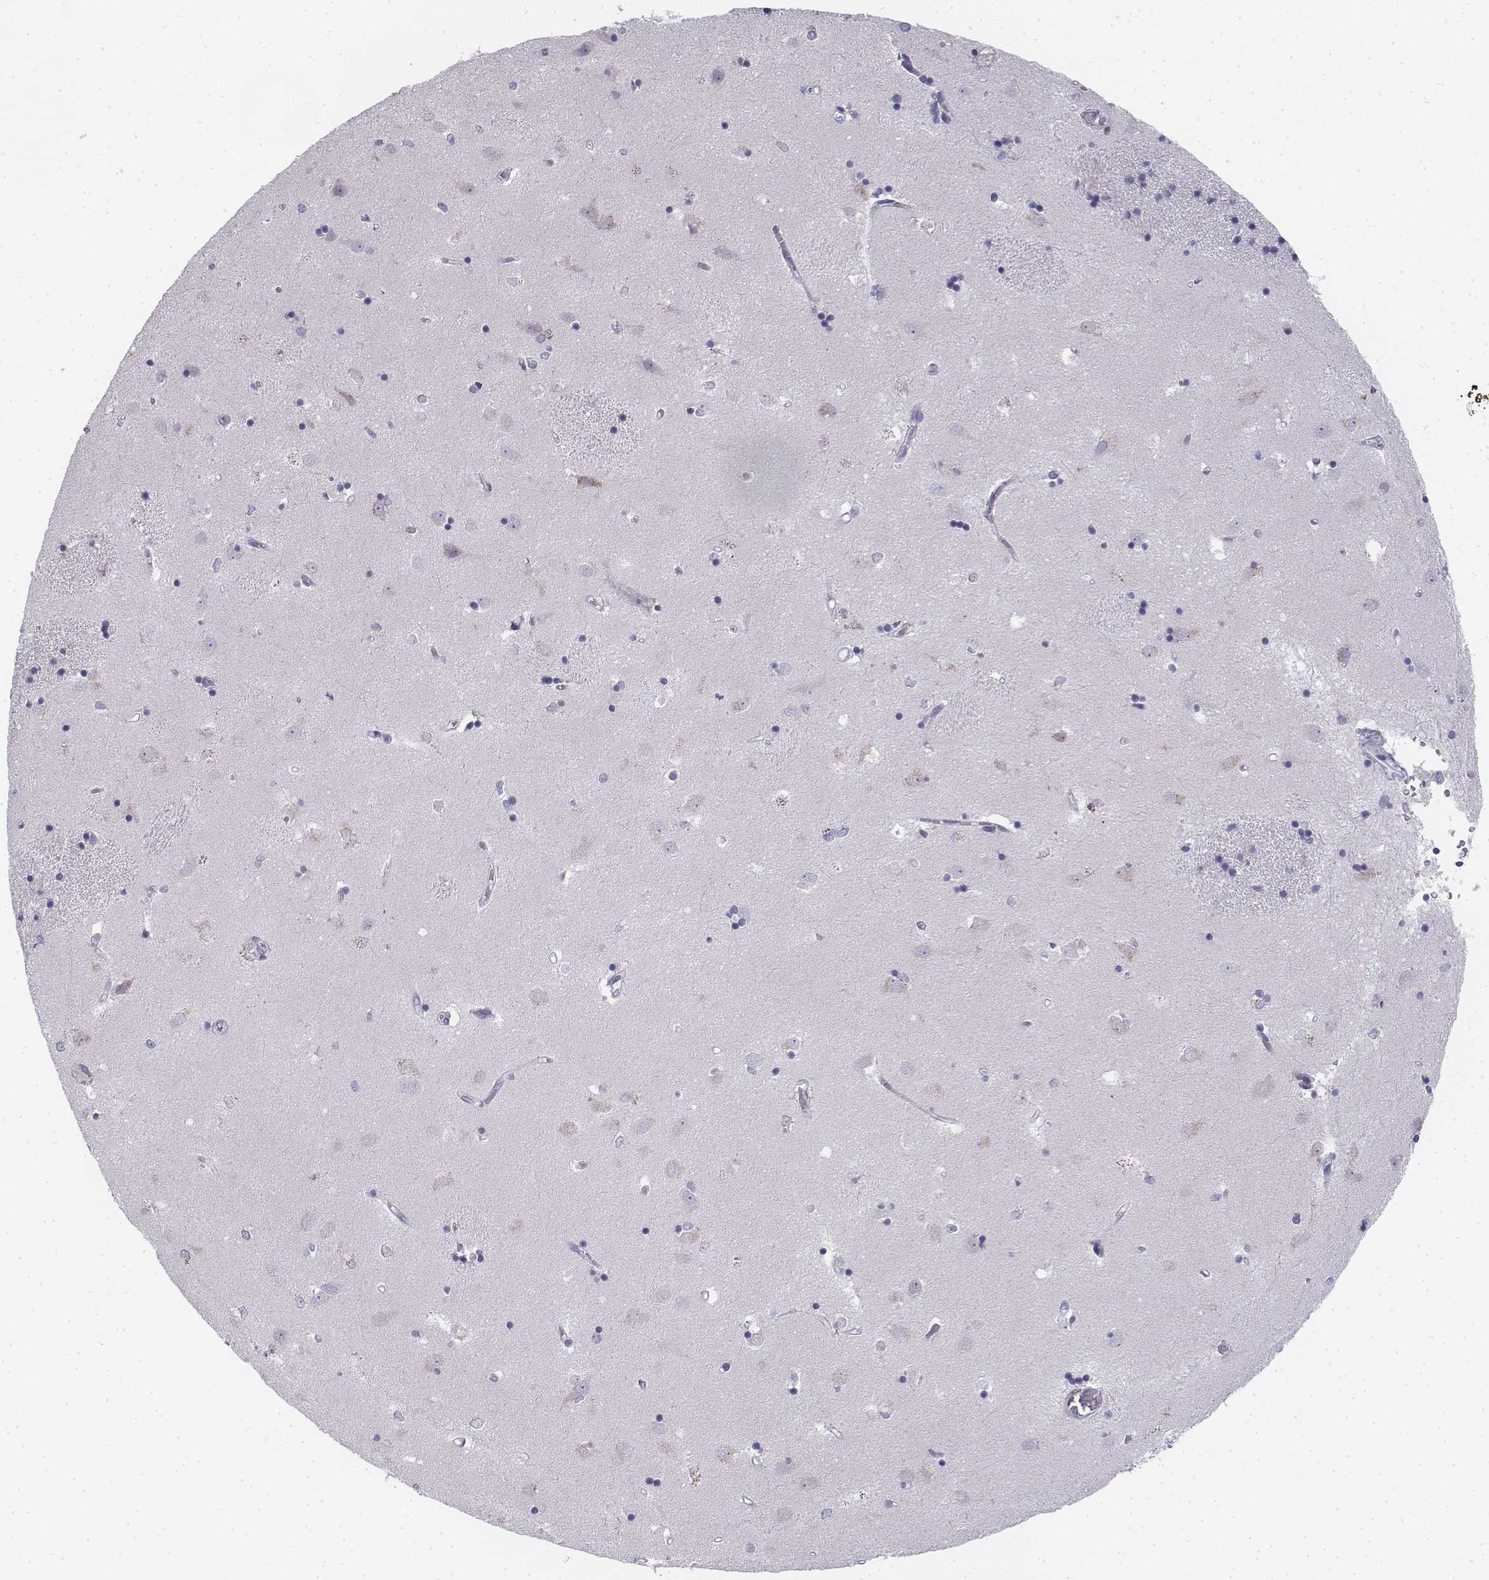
{"staining": {"intensity": "negative", "quantity": "none", "location": "none"}, "tissue": "caudate", "cell_type": "Glial cells", "image_type": "normal", "snomed": [{"axis": "morphology", "description": "Normal tissue, NOS"}, {"axis": "topography", "description": "Lateral ventricle wall"}], "caption": "Benign caudate was stained to show a protein in brown. There is no significant positivity in glial cells.", "gene": "PENK", "patient": {"sex": "male", "age": 54}}